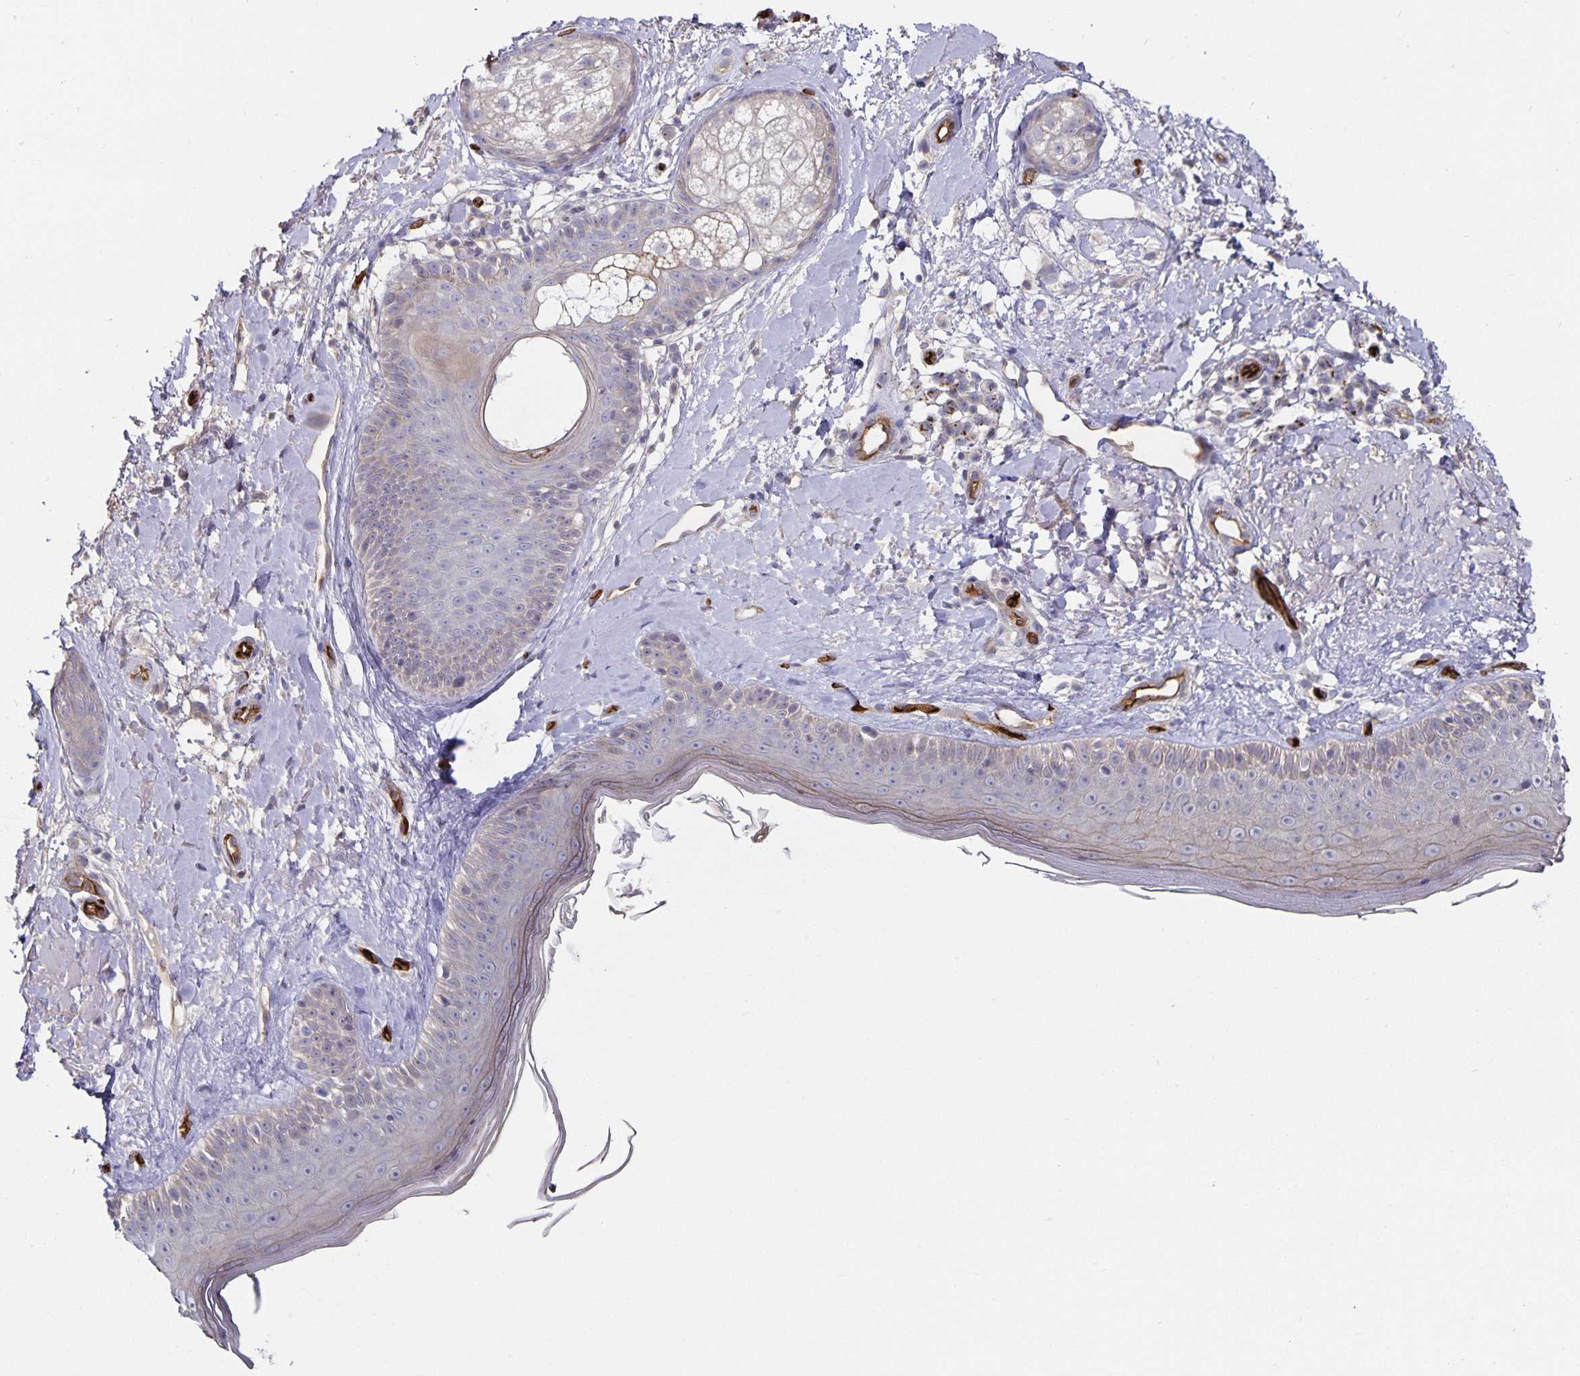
{"staining": {"intensity": "negative", "quantity": "none", "location": "none"}, "tissue": "skin", "cell_type": "Fibroblasts", "image_type": "normal", "snomed": [{"axis": "morphology", "description": "Normal tissue, NOS"}, {"axis": "topography", "description": "Skin"}], "caption": "IHC of normal human skin demonstrates no staining in fibroblasts. Nuclei are stained in blue.", "gene": "PODXL", "patient": {"sex": "male", "age": 73}}